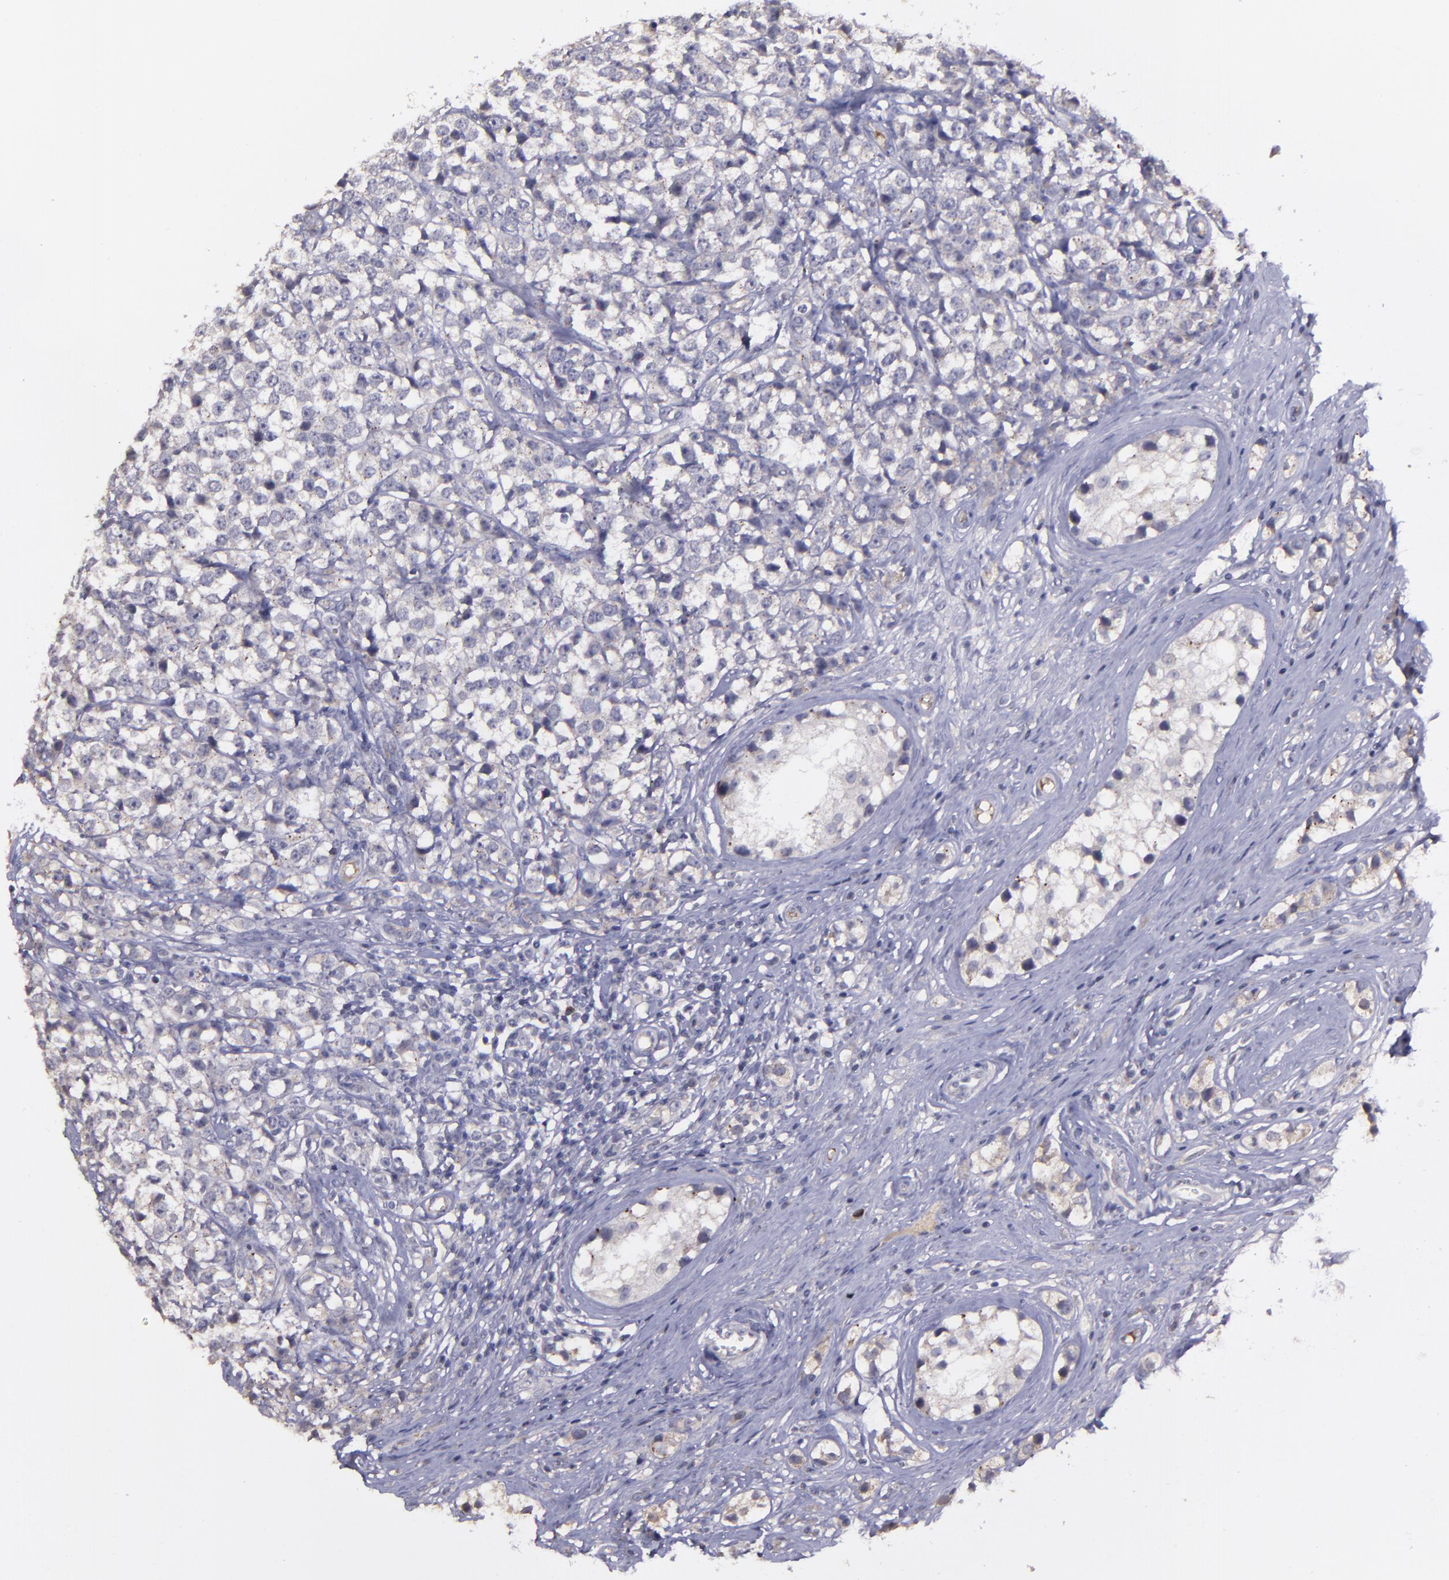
{"staining": {"intensity": "weak", "quantity": "<25%", "location": "cytoplasmic/membranous"}, "tissue": "testis cancer", "cell_type": "Tumor cells", "image_type": "cancer", "snomed": [{"axis": "morphology", "description": "Seminoma, NOS"}, {"axis": "topography", "description": "Testis"}], "caption": "A photomicrograph of seminoma (testis) stained for a protein displays no brown staining in tumor cells.", "gene": "MASP1", "patient": {"sex": "male", "age": 25}}